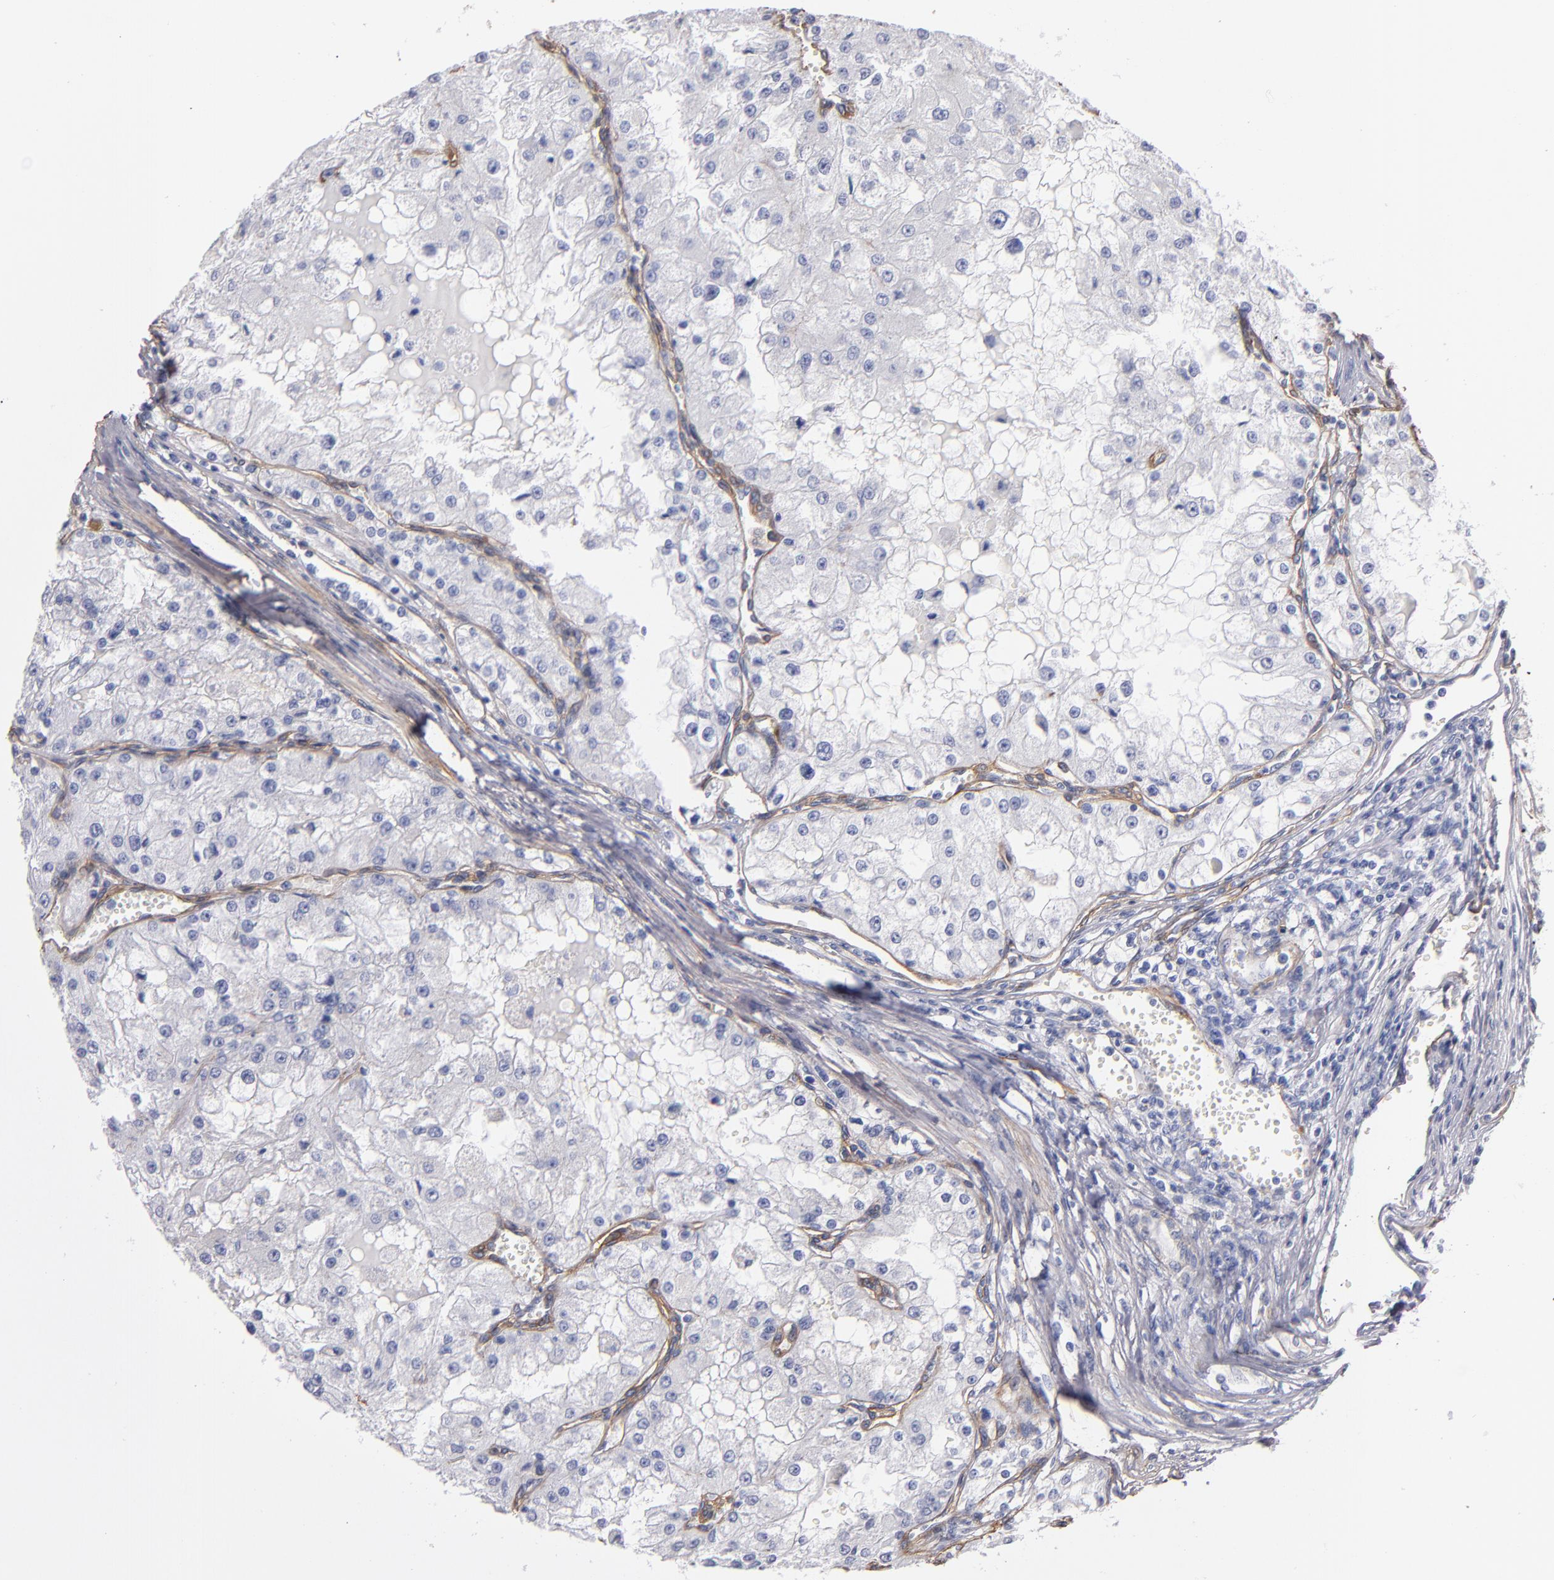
{"staining": {"intensity": "negative", "quantity": "none", "location": "none"}, "tissue": "renal cancer", "cell_type": "Tumor cells", "image_type": "cancer", "snomed": [{"axis": "morphology", "description": "Adenocarcinoma, NOS"}, {"axis": "topography", "description": "Kidney"}], "caption": "This is an immunohistochemistry (IHC) image of human adenocarcinoma (renal). There is no positivity in tumor cells.", "gene": "LAMC1", "patient": {"sex": "female", "age": 74}}